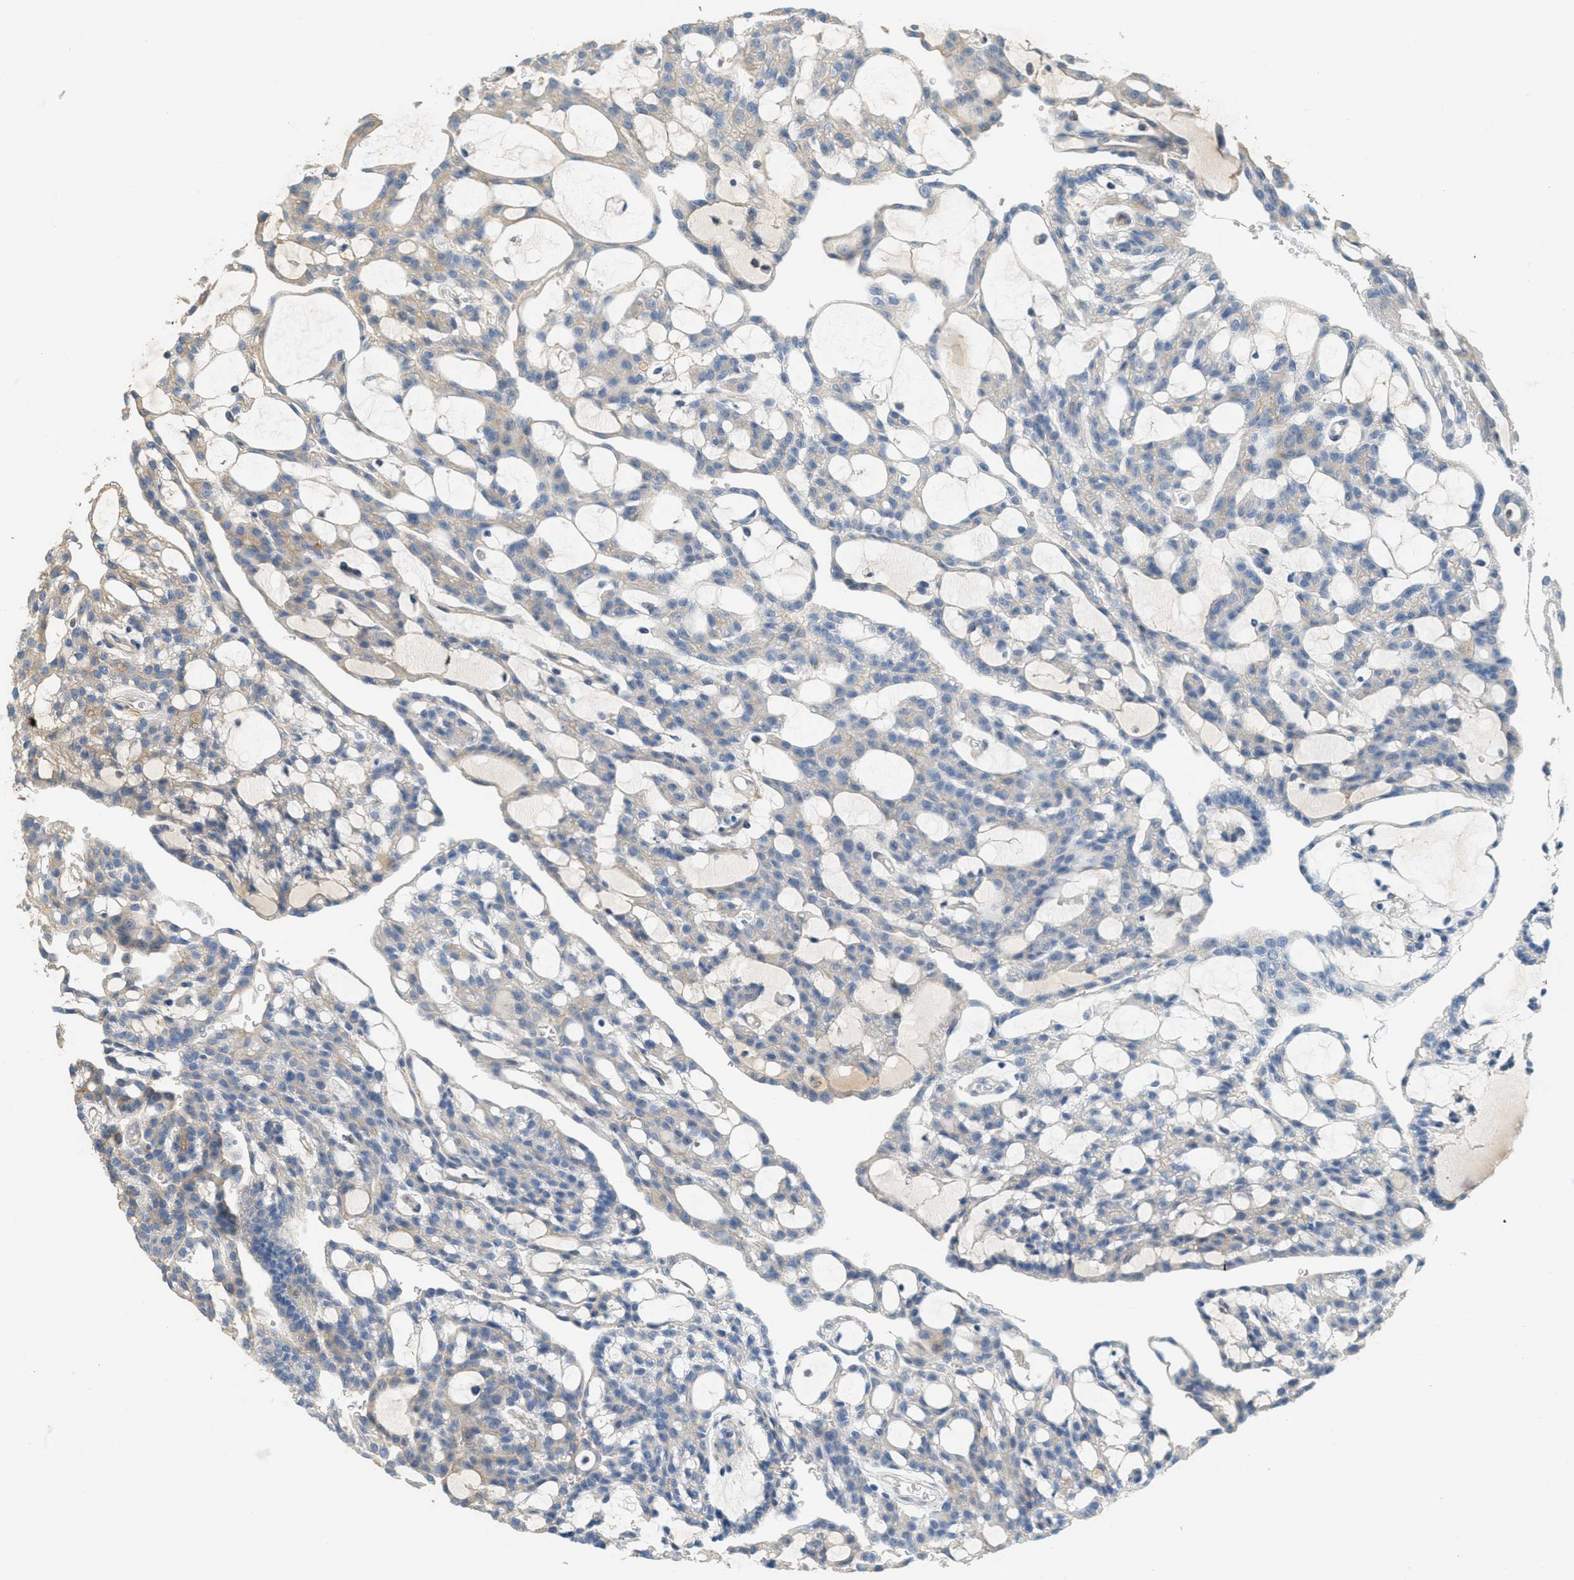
{"staining": {"intensity": "negative", "quantity": "none", "location": "none"}, "tissue": "renal cancer", "cell_type": "Tumor cells", "image_type": "cancer", "snomed": [{"axis": "morphology", "description": "Adenocarcinoma, NOS"}, {"axis": "topography", "description": "Kidney"}], "caption": "Tumor cells show no significant protein expression in renal cancer (adenocarcinoma).", "gene": "ADCY5", "patient": {"sex": "male", "age": 63}}